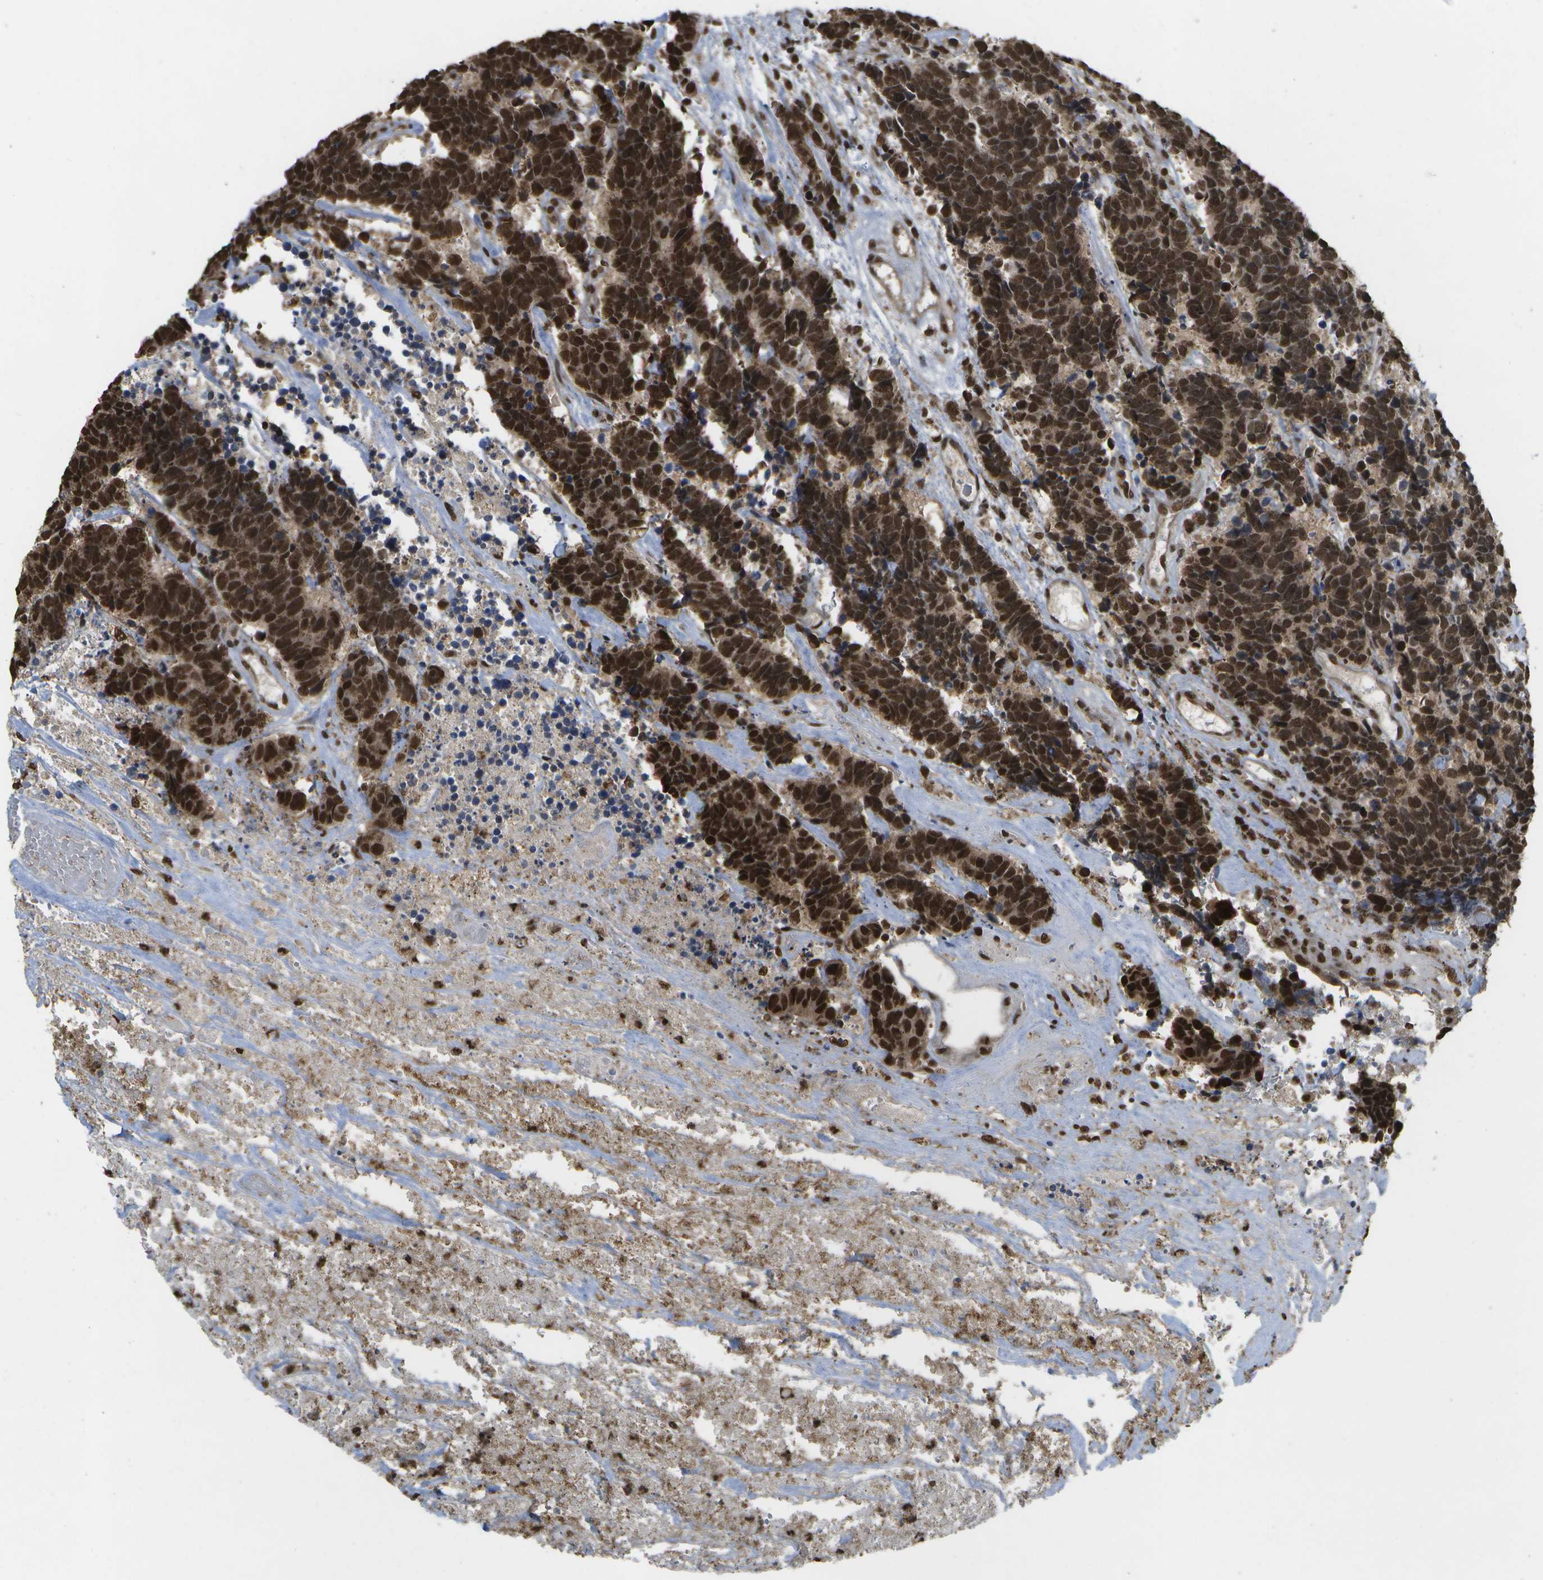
{"staining": {"intensity": "strong", "quantity": ">75%", "location": "cytoplasmic/membranous,nuclear"}, "tissue": "carcinoid", "cell_type": "Tumor cells", "image_type": "cancer", "snomed": [{"axis": "morphology", "description": "Carcinoma, NOS"}, {"axis": "morphology", "description": "Carcinoid, malignant, NOS"}, {"axis": "topography", "description": "Urinary bladder"}], "caption": "The micrograph exhibits a brown stain indicating the presence of a protein in the cytoplasmic/membranous and nuclear of tumor cells in carcinoma.", "gene": "SPEN", "patient": {"sex": "male", "age": 57}}